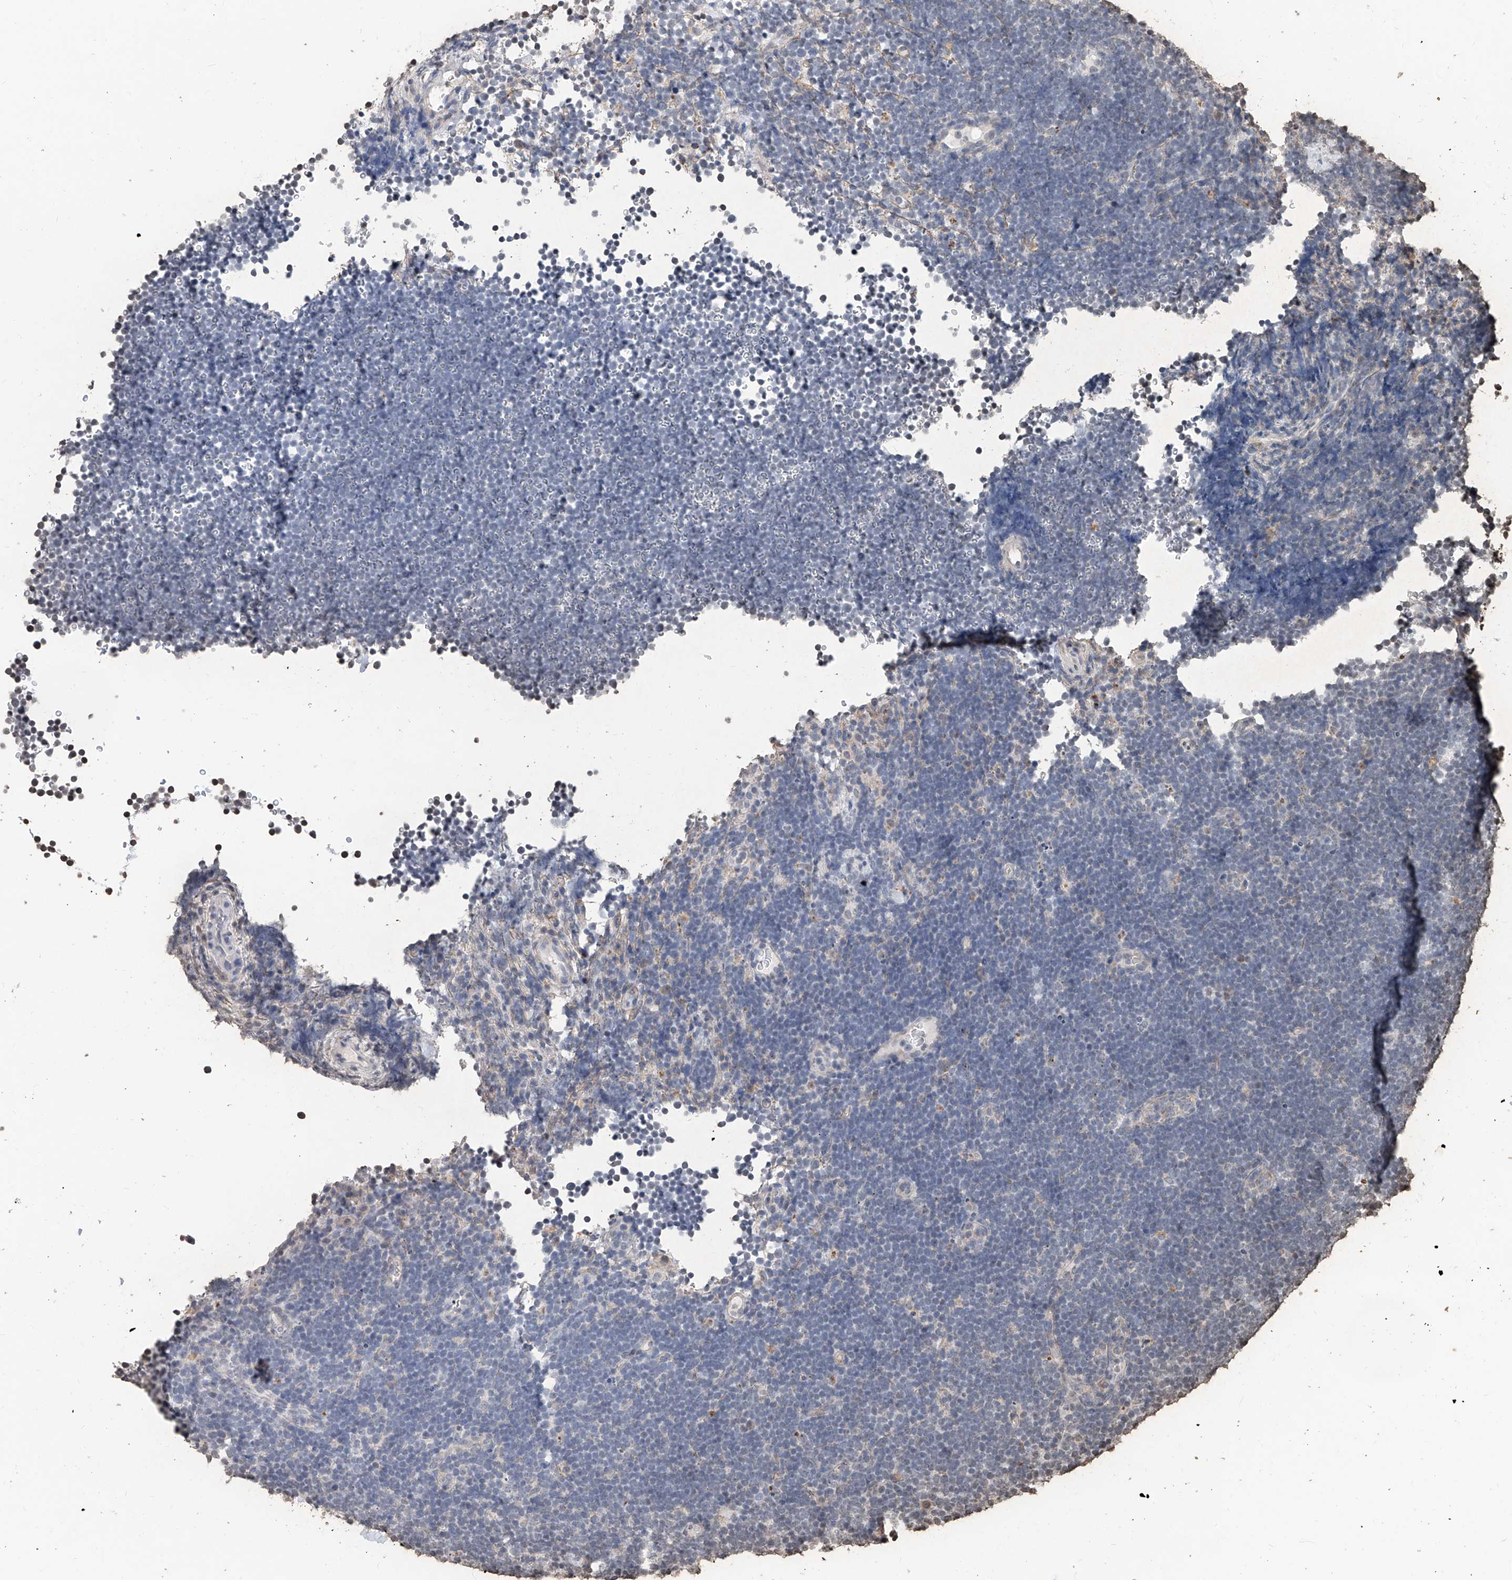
{"staining": {"intensity": "negative", "quantity": "none", "location": "none"}, "tissue": "lymphoma", "cell_type": "Tumor cells", "image_type": "cancer", "snomed": [{"axis": "morphology", "description": "Malignant lymphoma, non-Hodgkin's type, High grade"}, {"axis": "topography", "description": "Lymph node"}], "caption": "Protein analysis of lymphoma demonstrates no significant positivity in tumor cells.", "gene": "RP9", "patient": {"sex": "male", "age": 13}}